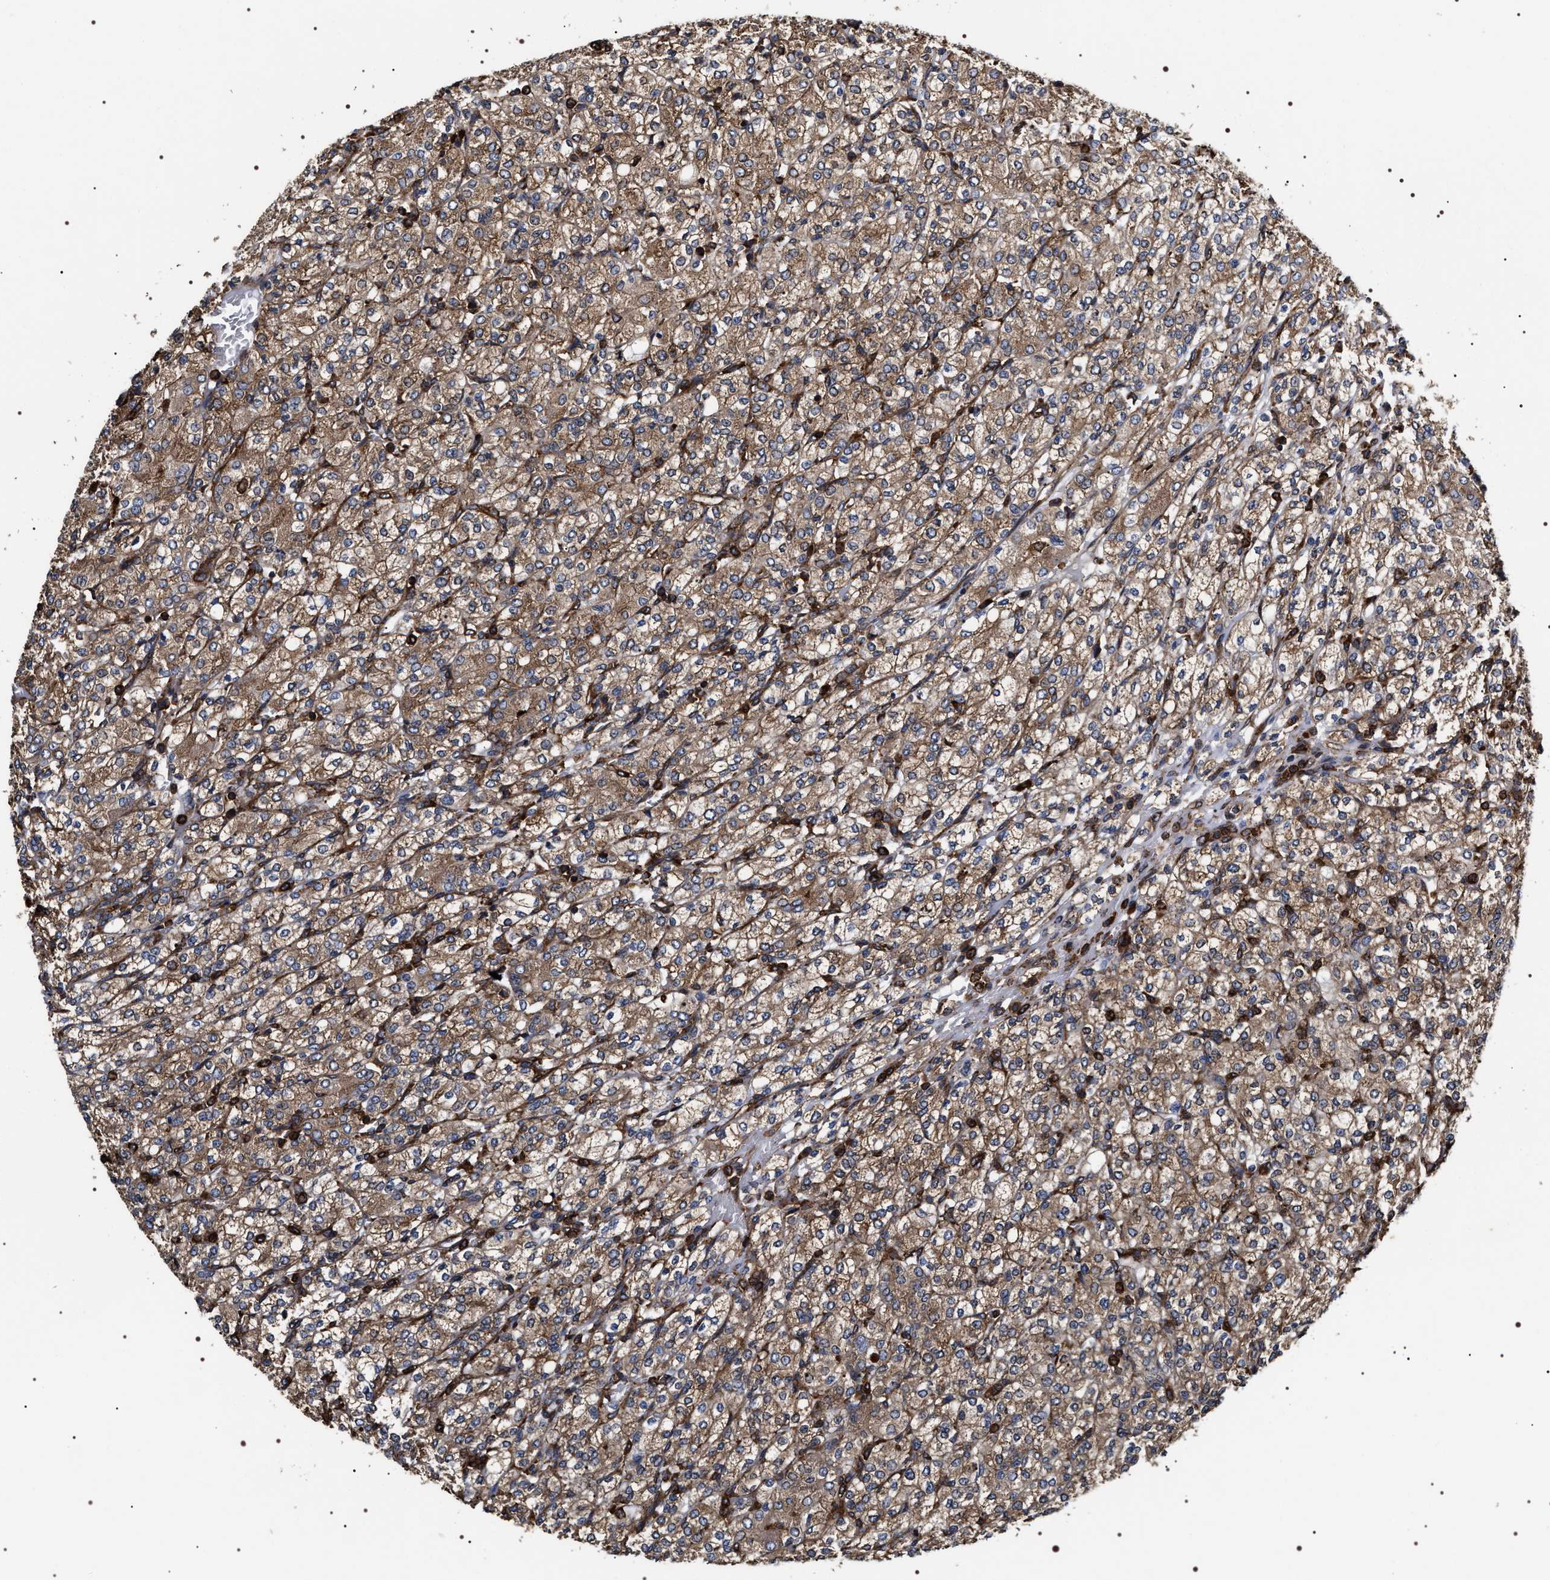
{"staining": {"intensity": "strong", "quantity": ">75%", "location": "cytoplasmic/membranous"}, "tissue": "renal cancer", "cell_type": "Tumor cells", "image_type": "cancer", "snomed": [{"axis": "morphology", "description": "Adenocarcinoma, NOS"}, {"axis": "topography", "description": "Kidney"}], "caption": "The photomicrograph shows staining of adenocarcinoma (renal), revealing strong cytoplasmic/membranous protein positivity (brown color) within tumor cells.", "gene": "SERBP1", "patient": {"sex": "male", "age": 77}}